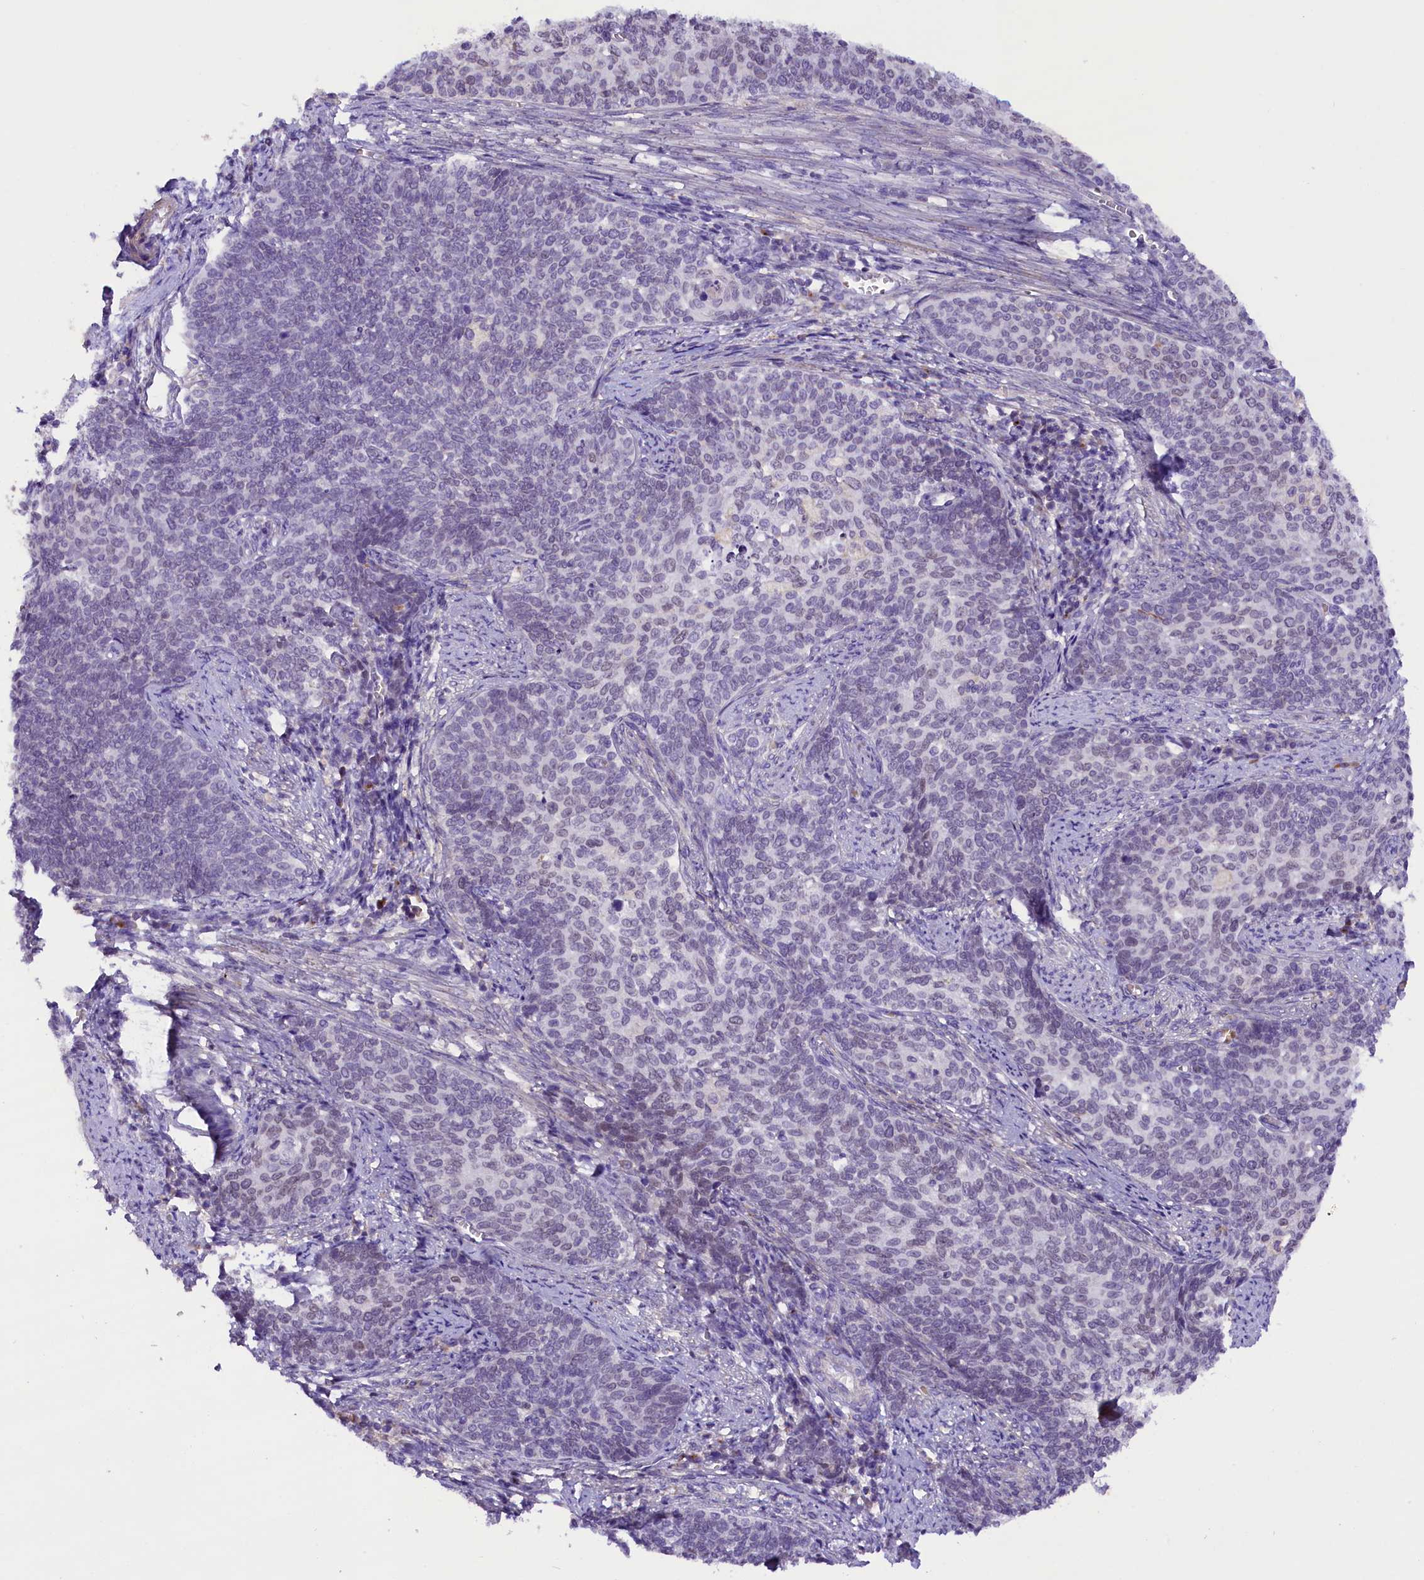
{"staining": {"intensity": "negative", "quantity": "none", "location": "none"}, "tissue": "cervical cancer", "cell_type": "Tumor cells", "image_type": "cancer", "snomed": [{"axis": "morphology", "description": "Squamous cell carcinoma, NOS"}, {"axis": "topography", "description": "Cervix"}], "caption": "Human cervical cancer (squamous cell carcinoma) stained for a protein using IHC shows no positivity in tumor cells.", "gene": "MEX3B", "patient": {"sex": "female", "age": 39}}